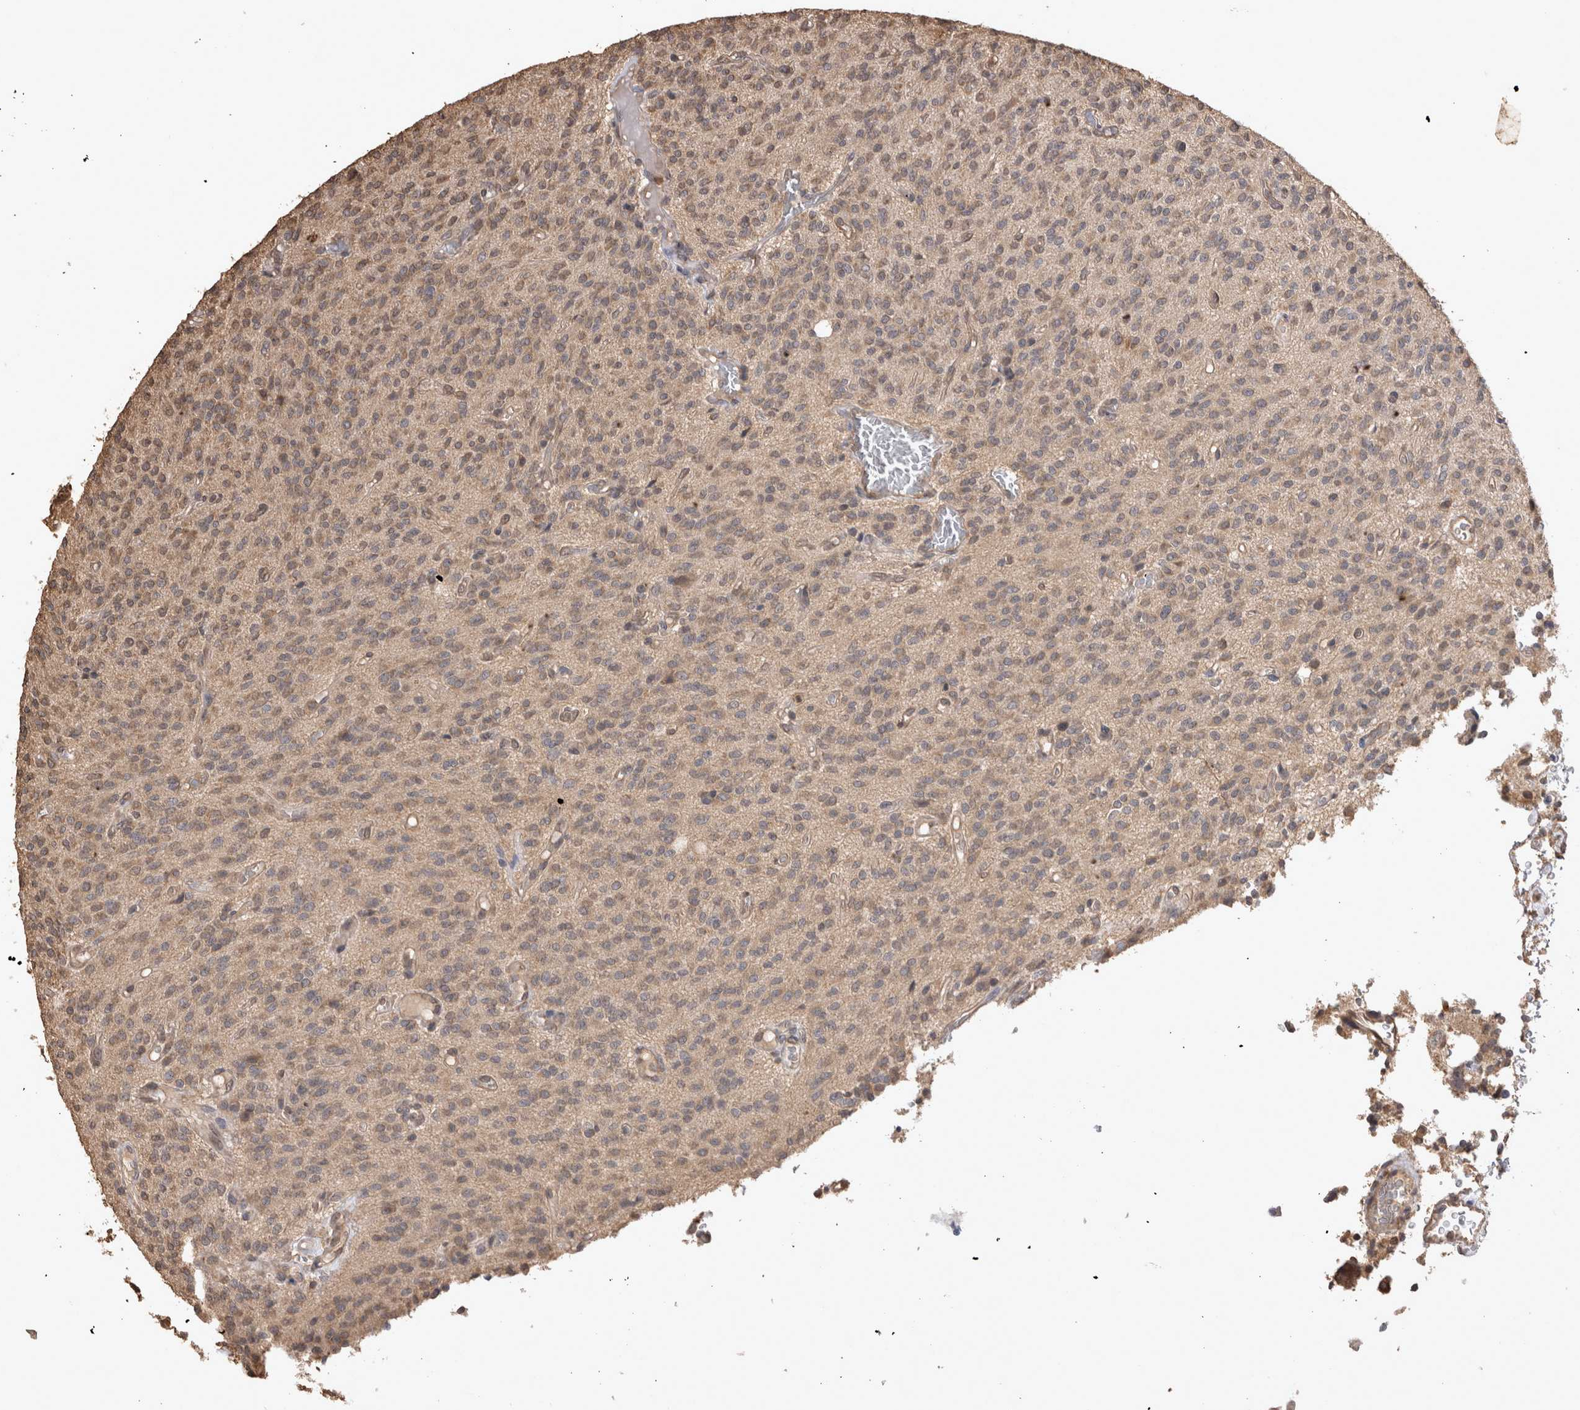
{"staining": {"intensity": "weak", "quantity": ">75%", "location": "cytoplasmic/membranous"}, "tissue": "glioma", "cell_type": "Tumor cells", "image_type": "cancer", "snomed": [{"axis": "morphology", "description": "Glioma, malignant, High grade"}, {"axis": "topography", "description": "Brain"}], "caption": "Glioma tissue displays weak cytoplasmic/membranous expression in about >75% of tumor cells", "gene": "SOCS5", "patient": {"sex": "male", "age": 34}}